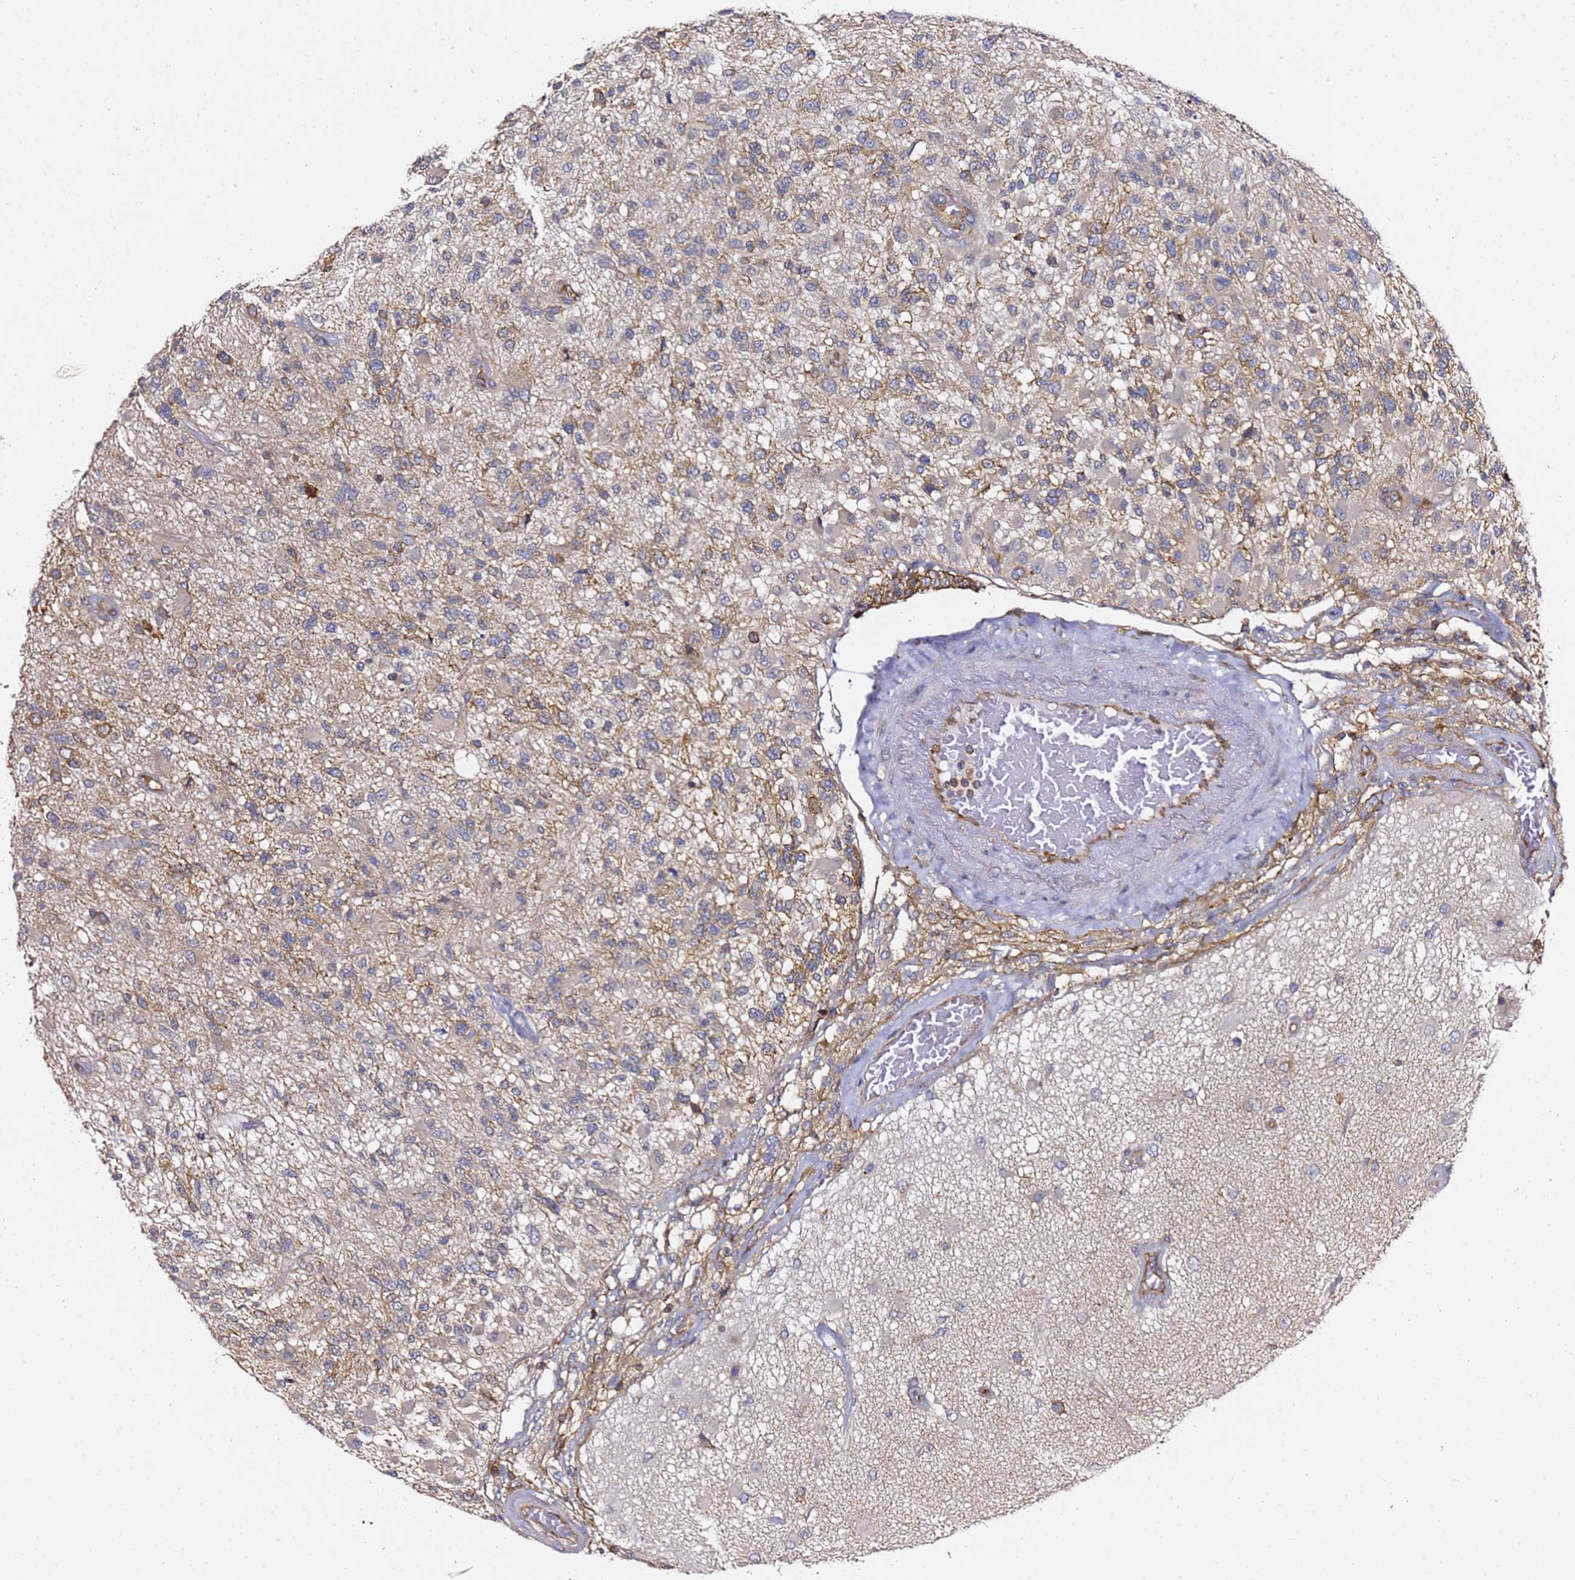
{"staining": {"intensity": "weak", "quantity": "<25%", "location": "cytoplasmic/membranous"}, "tissue": "glioma", "cell_type": "Tumor cells", "image_type": "cancer", "snomed": [{"axis": "morphology", "description": "Glioma, malignant, High grade"}, {"axis": "morphology", "description": "Glioblastoma, NOS"}, {"axis": "topography", "description": "Brain"}], "caption": "Immunohistochemical staining of human high-grade glioma (malignant) exhibits no significant expression in tumor cells.", "gene": "TPST1", "patient": {"sex": "male", "age": 60}}